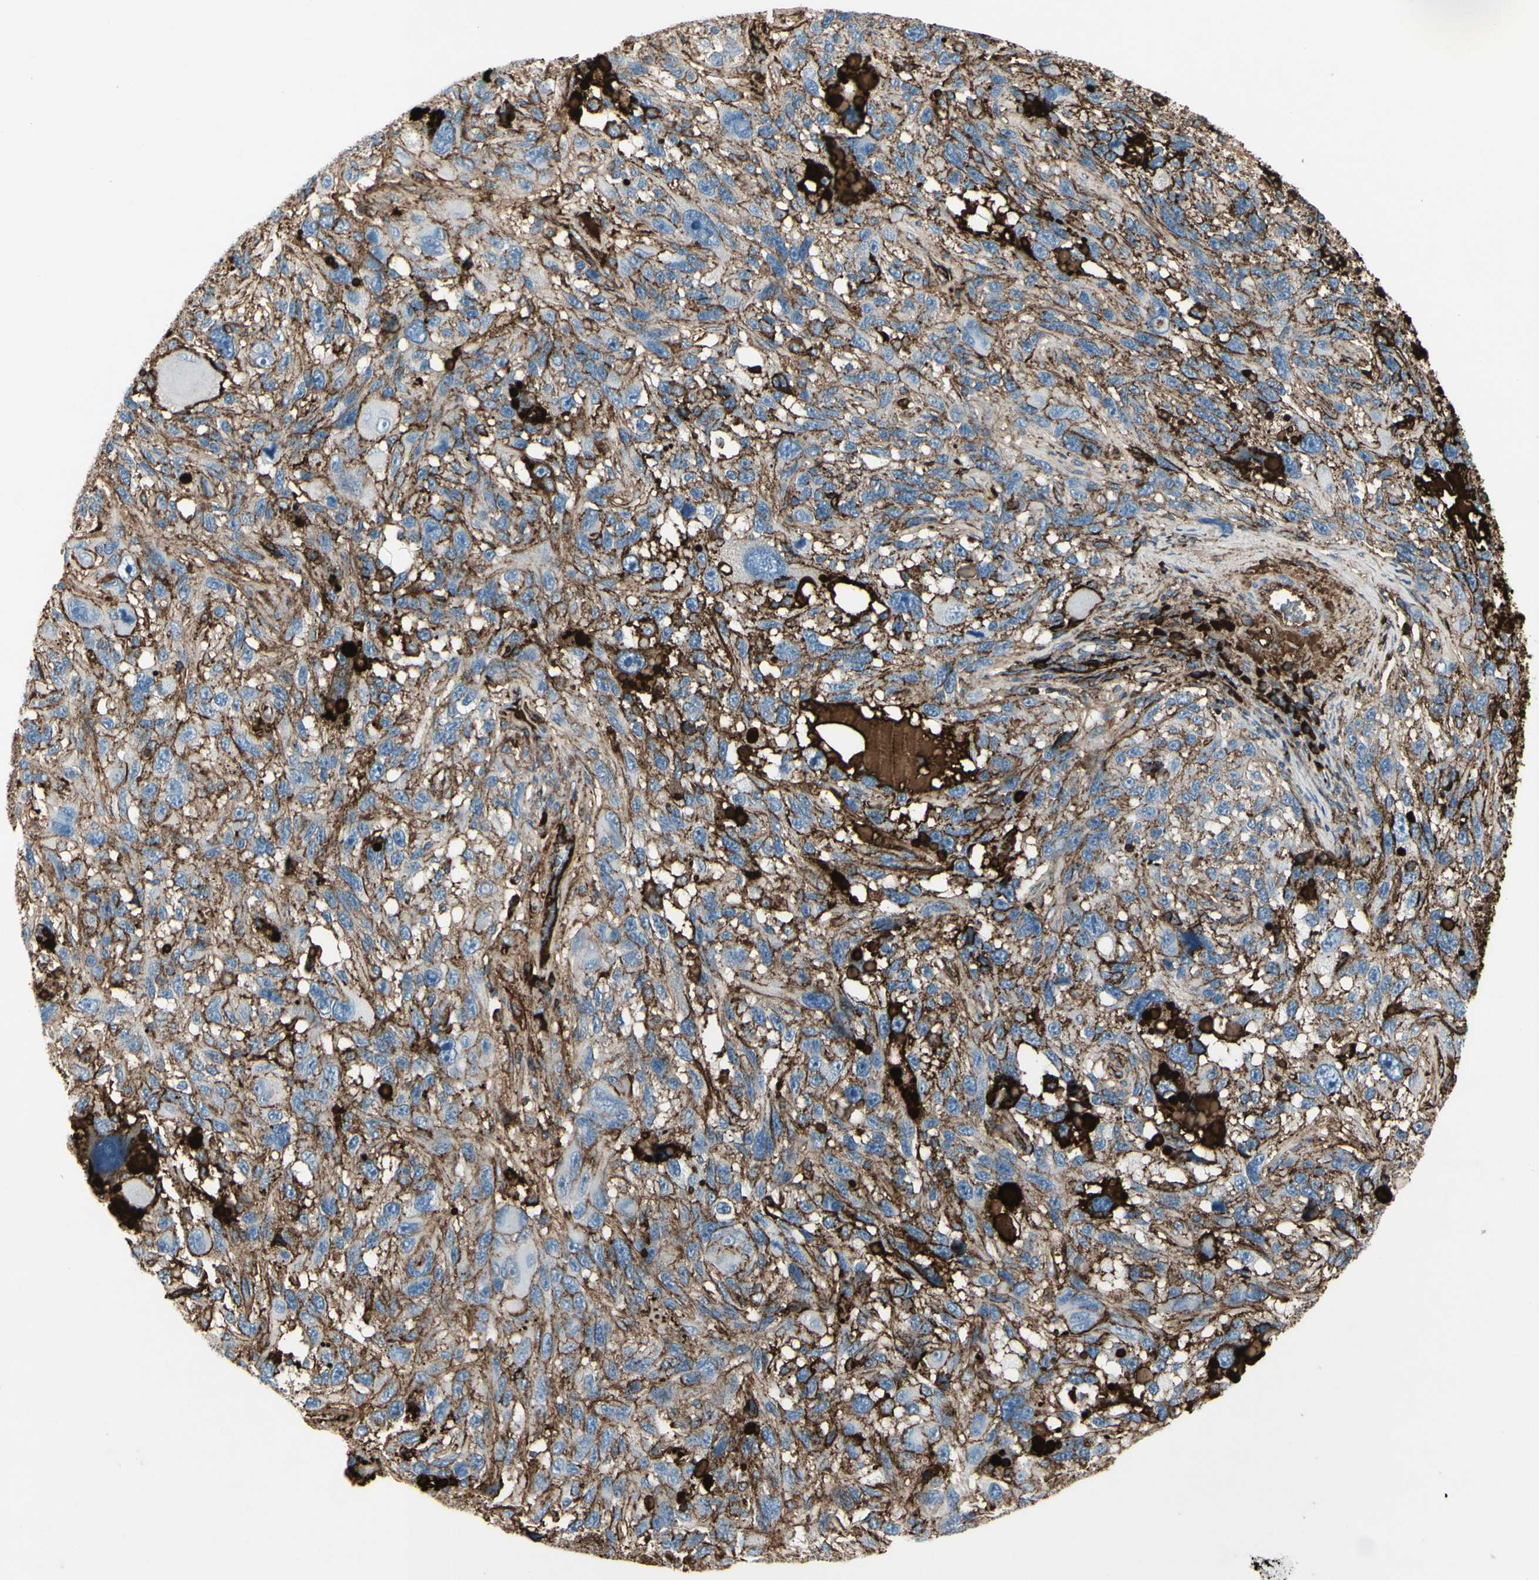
{"staining": {"intensity": "moderate", "quantity": "25%-75%", "location": "cytoplasmic/membranous"}, "tissue": "melanoma", "cell_type": "Tumor cells", "image_type": "cancer", "snomed": [{"axis": "morphology", "description": "Malignant melanoma, NOS"}, {"axis": "topography", "description": "Skin"}], "caption": "Malignant melanoma stained for a protein (brown) displays moderate cytoplasmic/membranous positive positivity in approximately 25%-75% of tumor cells.", "gene": "IGHG1", "patient": {"sex": "male", "age": 53}}